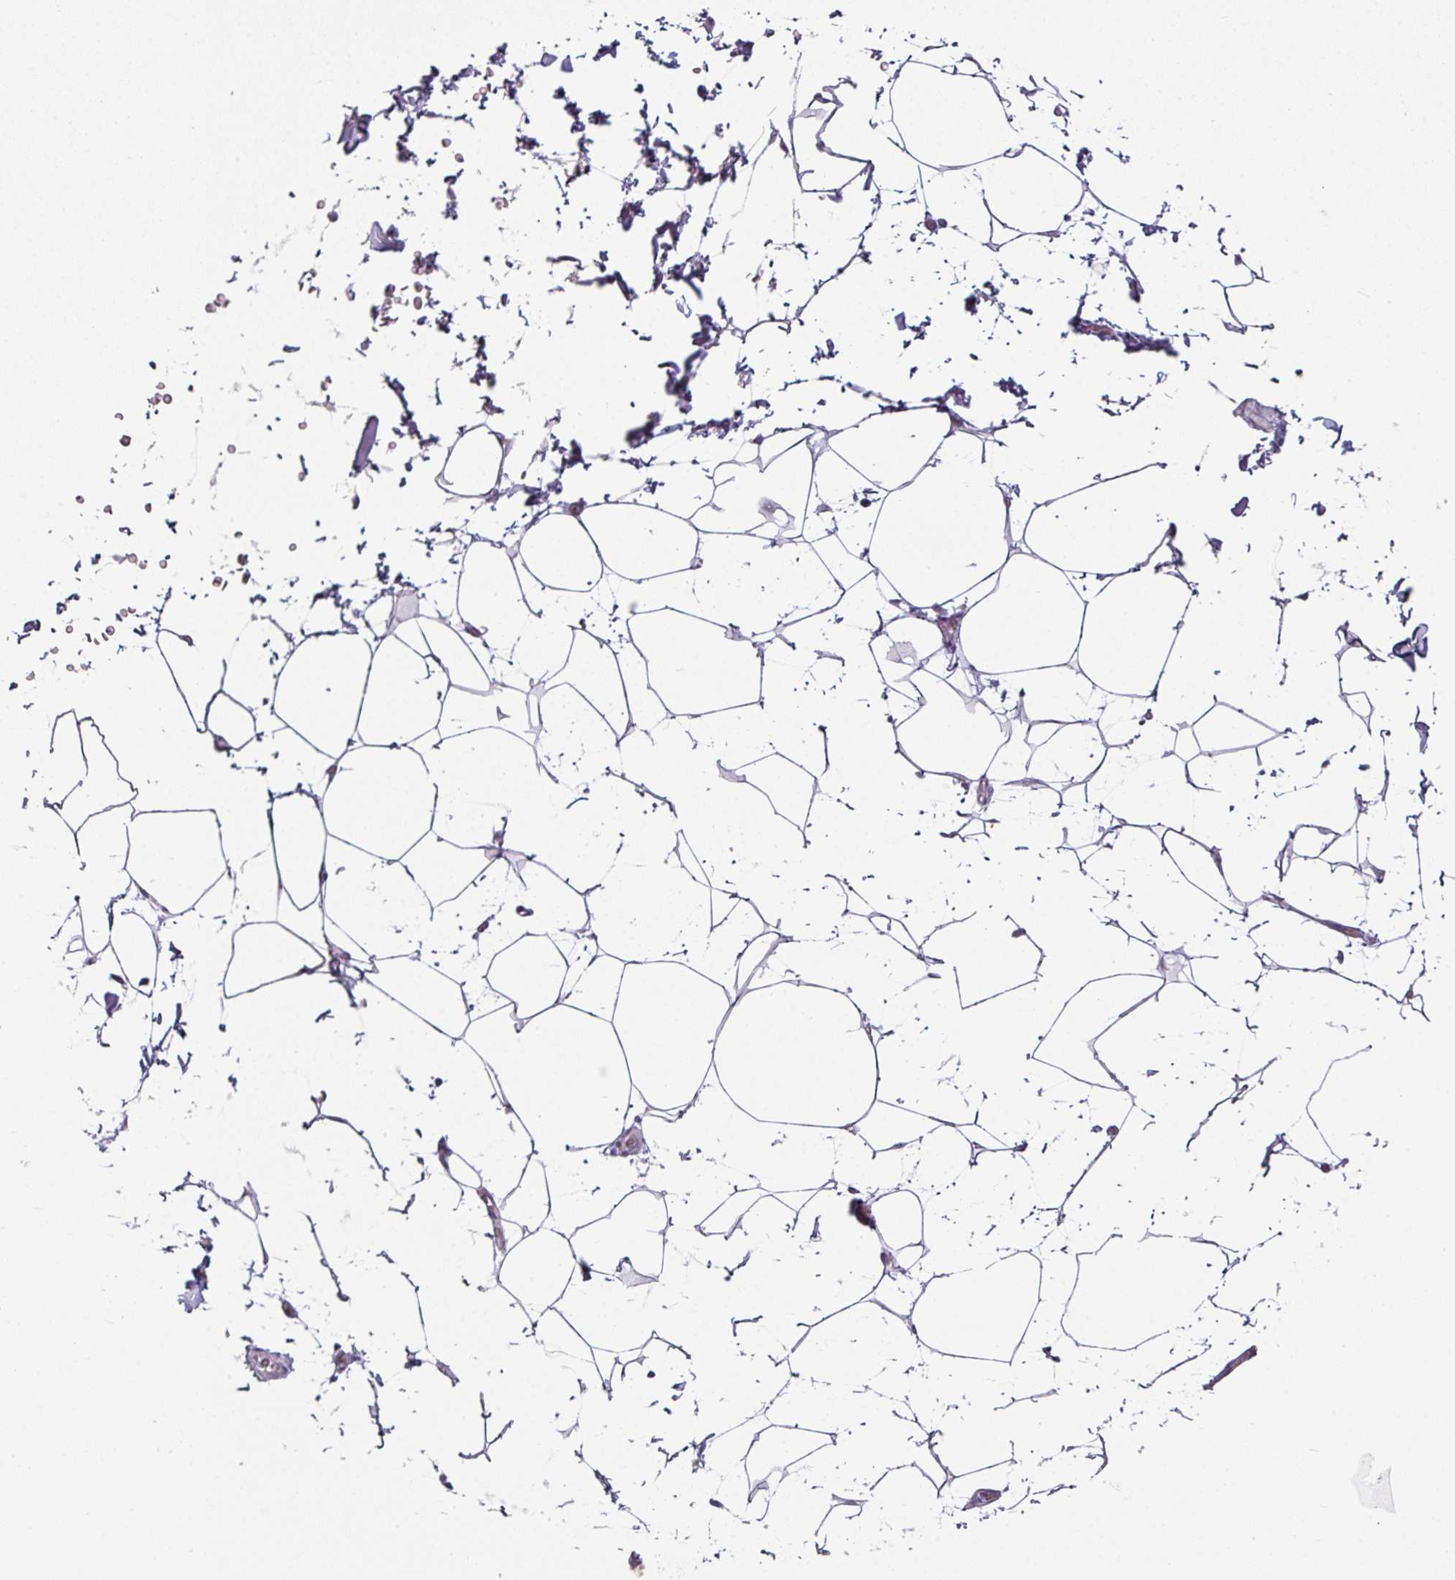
{"staining": {"intensity": "negative", "quantity": "none", "location": "none"}, "tissue": "adipose tissue", "cell_type": "Adipocytes", "image_type": "normal", "snomed": [{"axis": "morphology", "description": "Normal tissue, NOS"}, {"axis": "topography", "description": "Vascular tissue"}, {"axis": "topography", "description": "Peripheral nerve tissue"}], "caption": "Immunohistochemistry (IHC) of unremarkable adipose tissue exhibits no positivity in adipocytes.", "gene": "SYT8", "patient": {"sex": "male", "age": 41}}